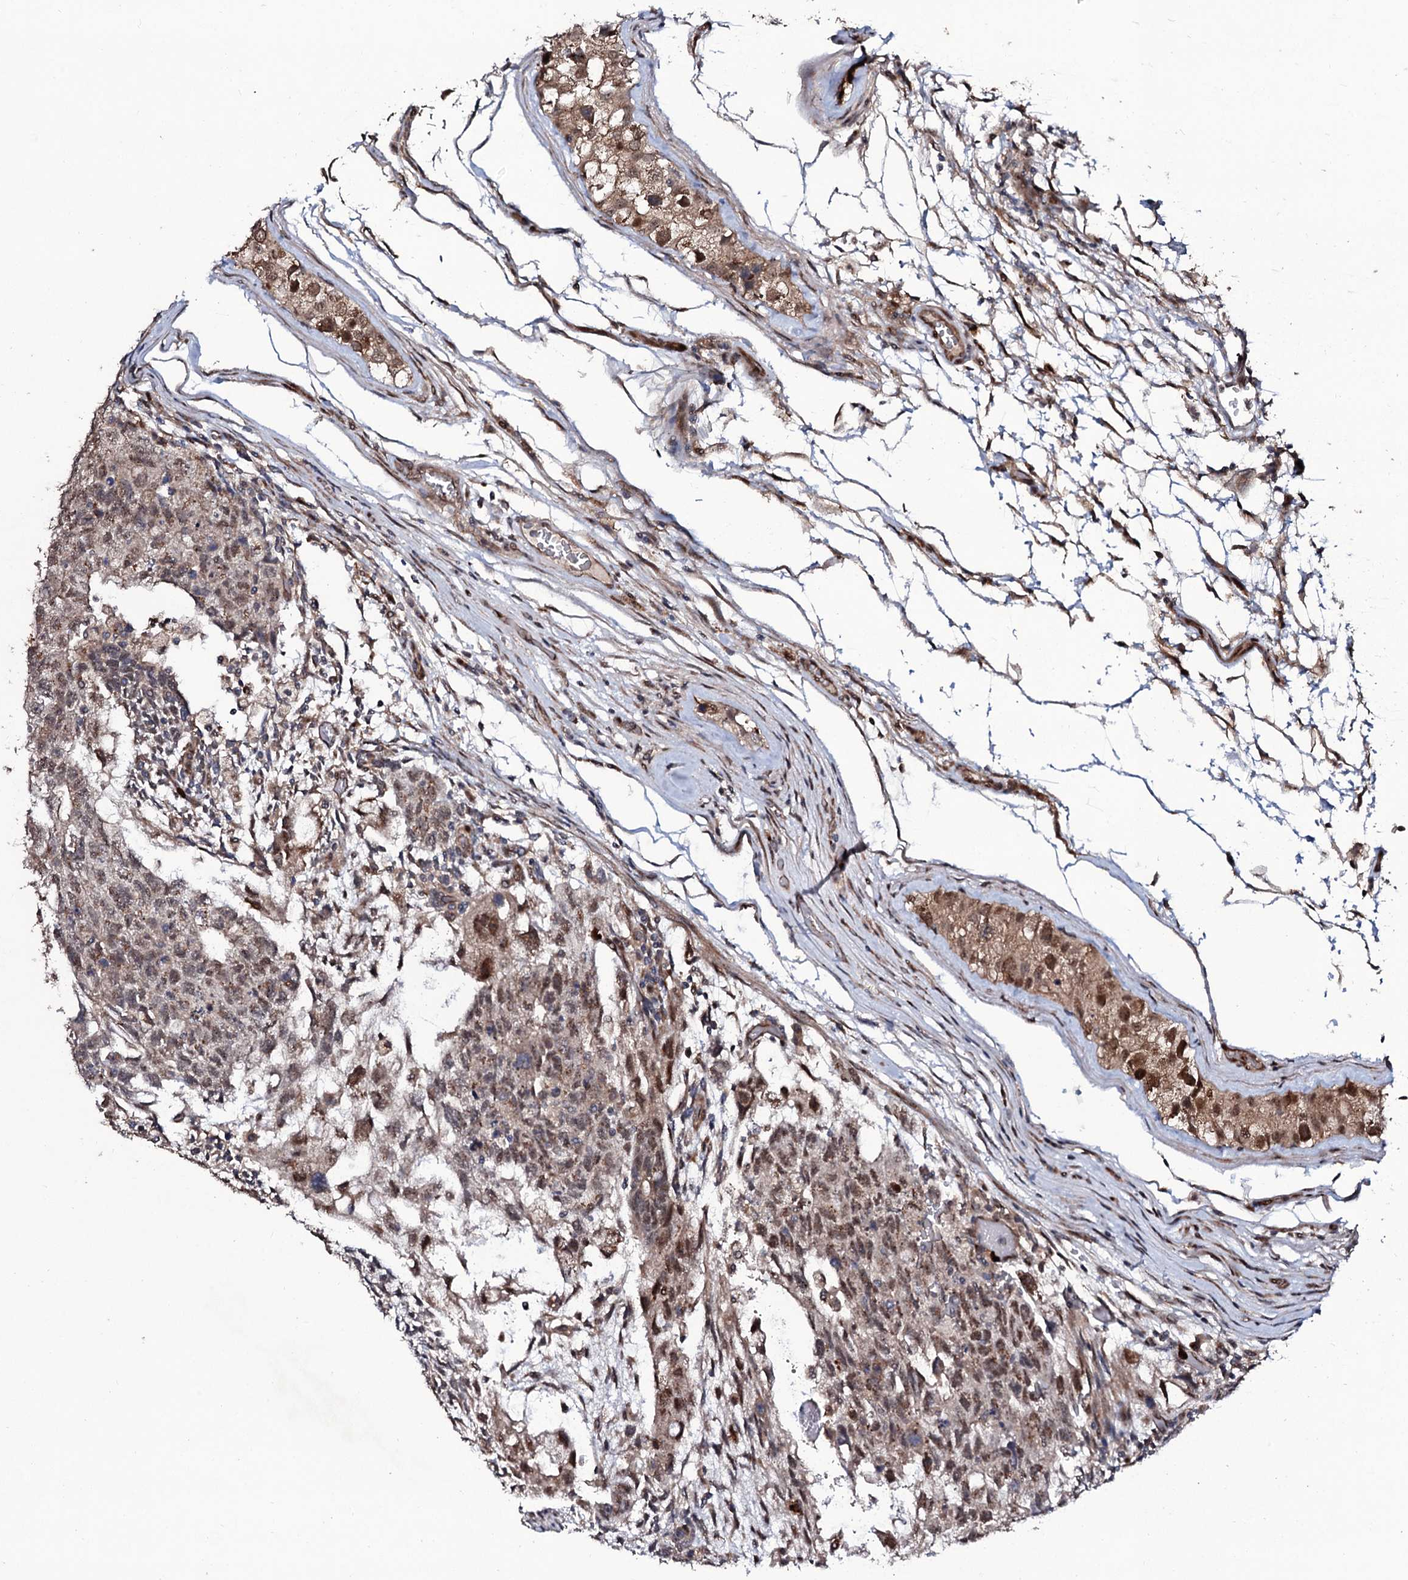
{"staining": {"intensity": "moderate", "quantity": "25%-75%", "location": "nuclear"}, "tissue": "testis cancer", "cell_type": "Tumor cells", "image_type": "cancer", "snomed": [{"axis": "morphology", "description": "Normal tissue, NOS"}, {"axis": "morphology", "description": "Carcinoma, Embryonal, NOS"}, {"axis": "topography", "description": "Testis"}], "caption": "Tumor cells reveal moderate nuclear positivity in about 25%-75% of cells in testis cancer (embryonal carcinoma).", "gene": "COG6", "patient": {"sex": "male", "age": 36}}